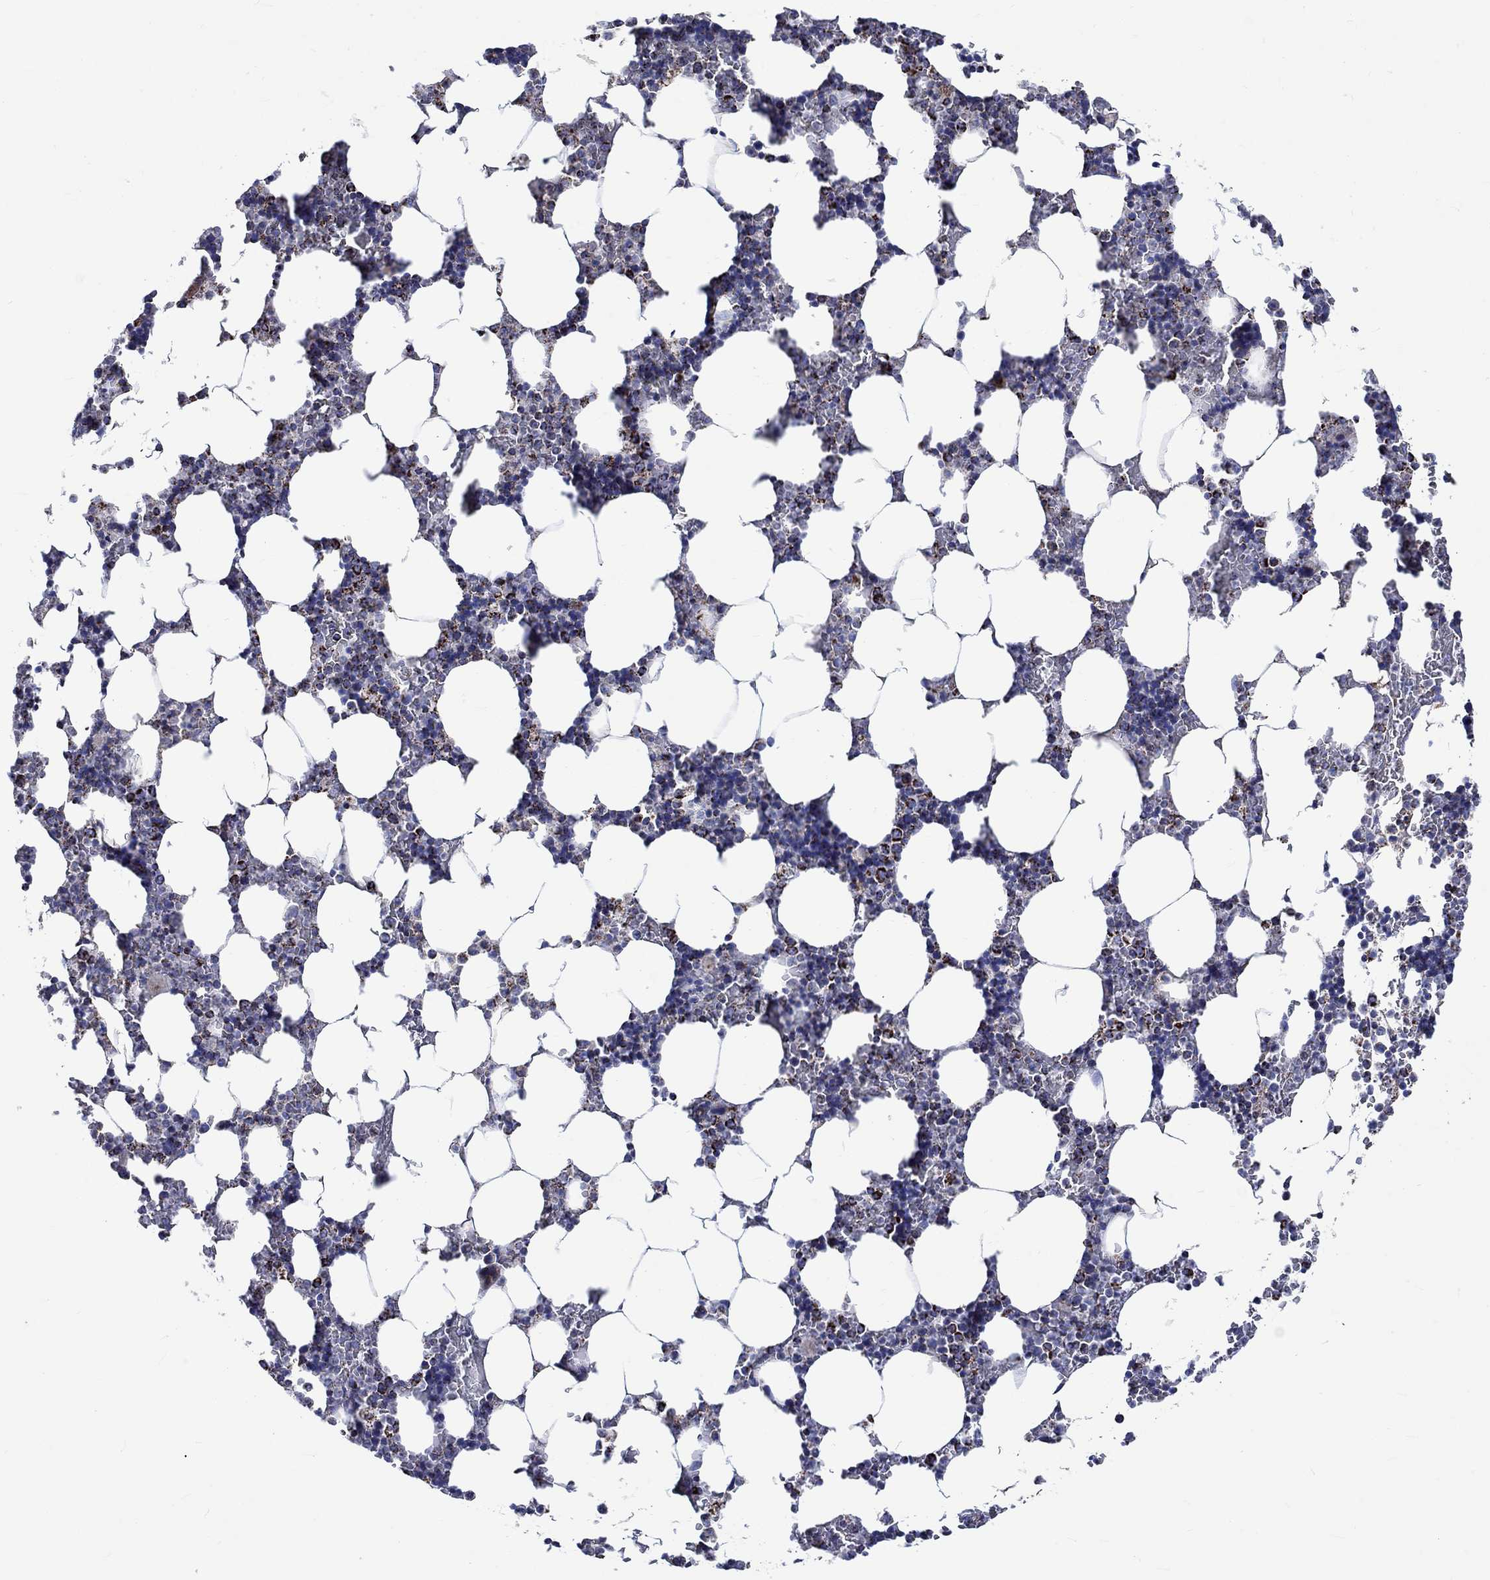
{"staining": {"intensity": "strong", "quantity": "<25%", "location": "cytoplasmic/membranous"}, "tissue": "bone marrow", "cell_type": "Hematopoietic cells", "image_type": "normal", "snomed": [{"axis": "morphology", "description": "Normal tissue, NOS"}, {"axis": "topography", "description": "Bone marrow"}], "caption": "An immunohistochemistry (IHC) micrograph of normal tissue is shown. Protein staining in brown shows strong cytoplasmic/membranous positivity in bone marrow within hematopoietic cells. (DAB = brown stain, brightfield microscopy at high magnification).", "gene": "RCE1", "patient": {"sex": "male", "age": 51}}